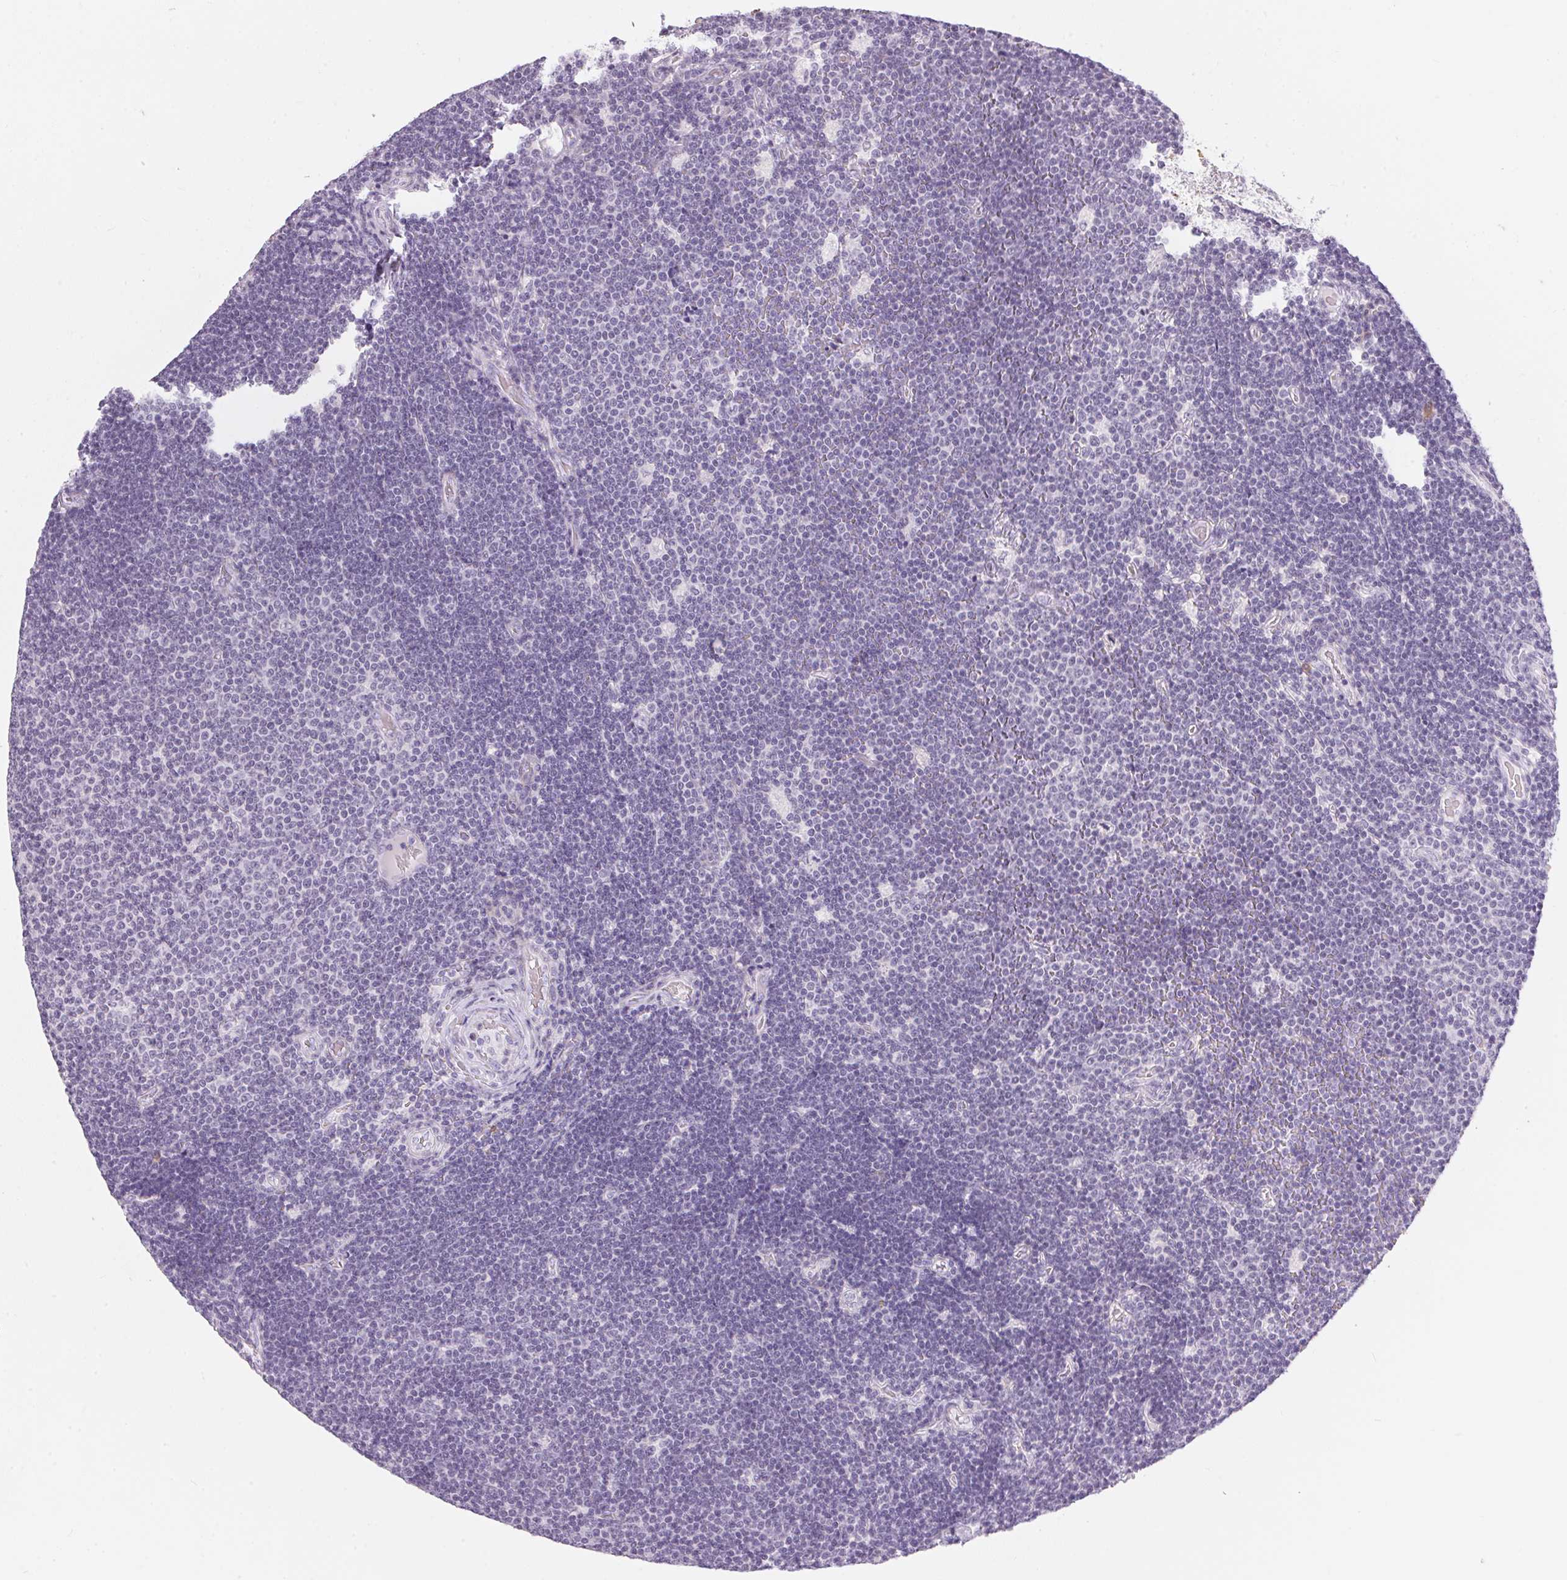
{"staining": {"intensity": "negative", "quantity": "none", "location": "none"}, "tissue": "lymphoma", "cell_type": "Tumor cells", "image_type": "cancer", "snomed": [{"axis": "morphology", "description": "Malignant lymphoma, non-Hodgkin's type, Low grade"}, {"axis": "topography", "description": "Brain"}], "caption": "Tumor cells show no significant protein positivity in lymphoma.", "gene": "CADPS", "patient": {"sex": "female", "age": 66}}